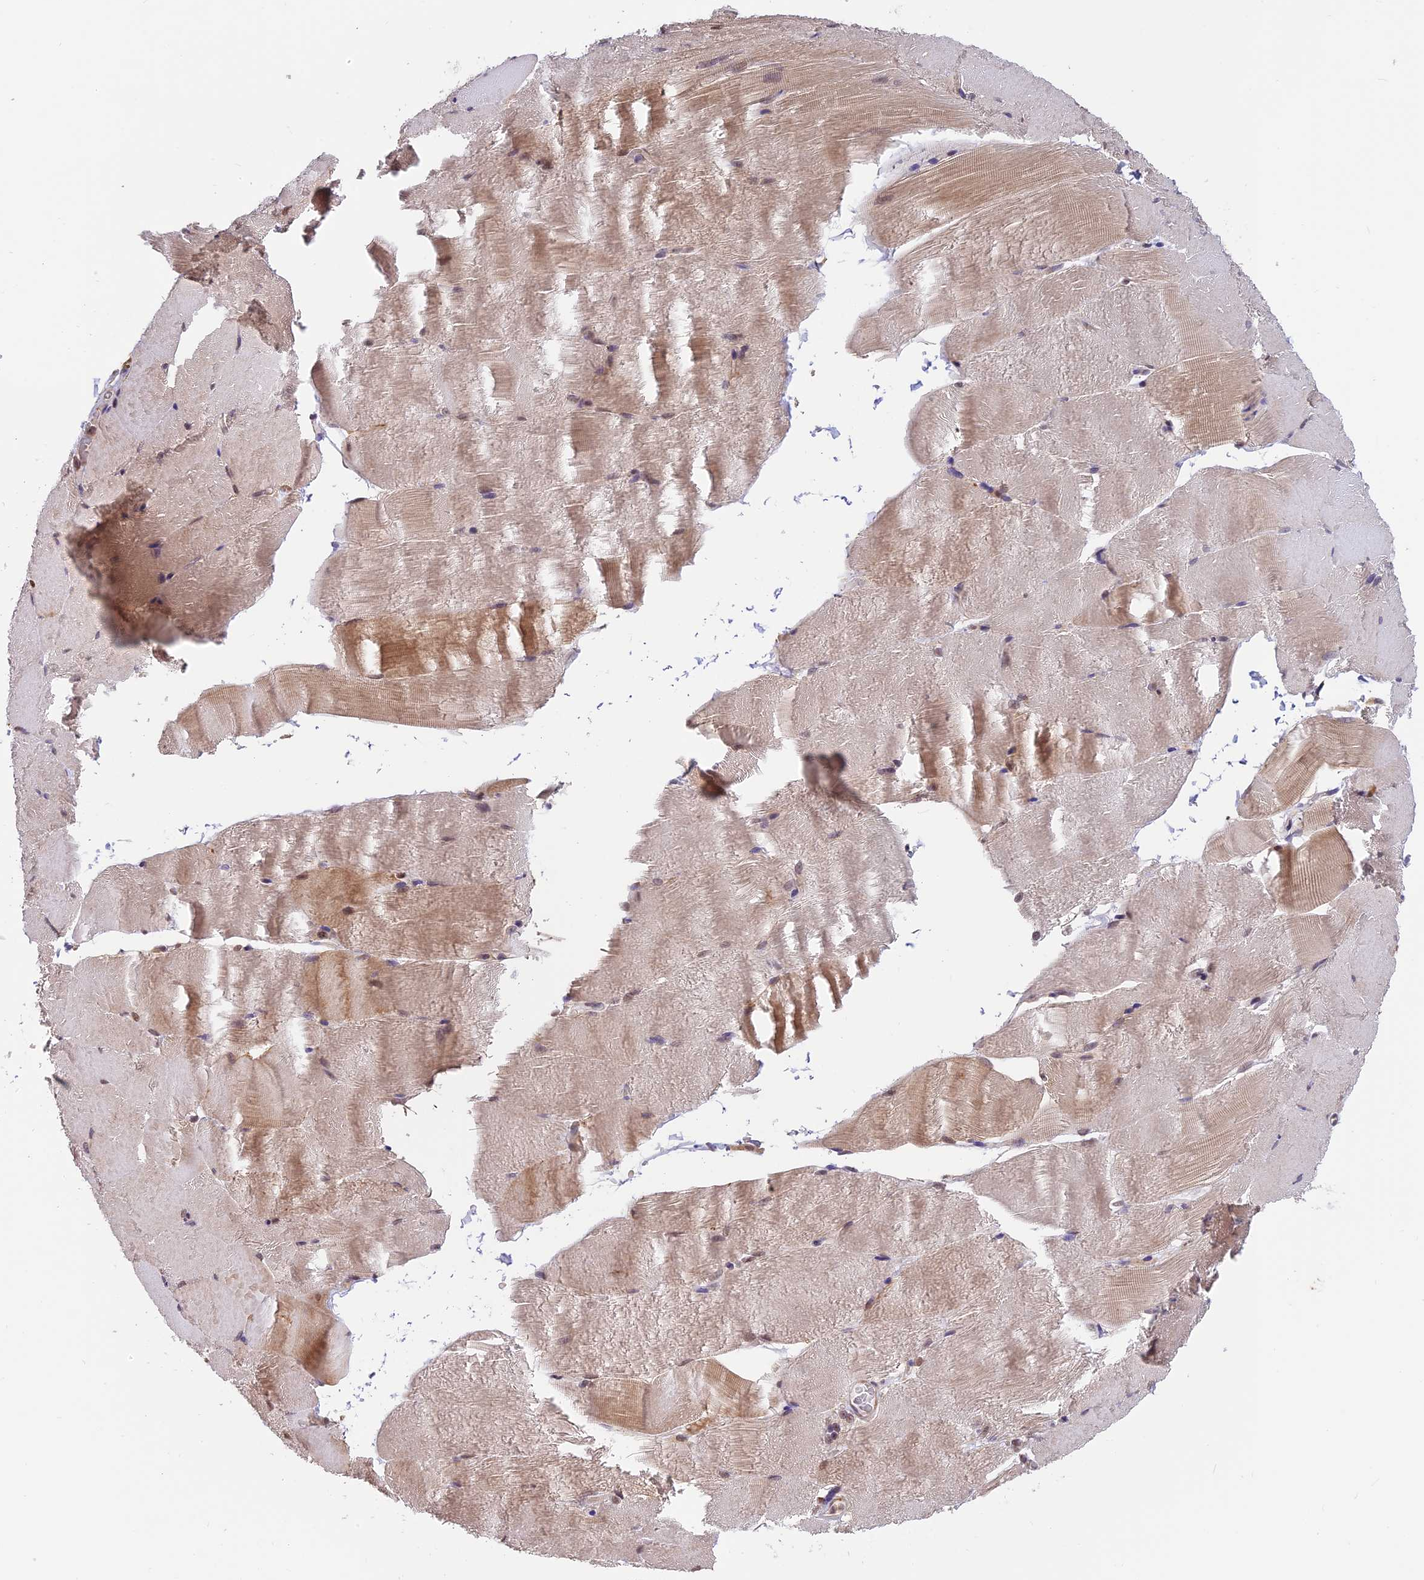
{"staining": {"intensity": "moderate", "quantity": "<25%", "location": "cytoplasmic/membranous"}, "tissue": "skeletal muscle", "cell_type": "Myocytes", "image_type": "normal", "snomed": [{"axis": "morphology", "description": "Normal tissue, NOS"}, {"axis": "topography", "description": "Skeletal muscle"}, {"axis": "topography", "description": "Parathyroid gland"}], "caption": "Protein expression by immunohistochemistry shows moderate cytoplasmic/membranous positivity in about <25% of myocytes in normal skeletal muscle.", "gene": "PSMB3", "patient": {"sex": "female", "age": 37}}